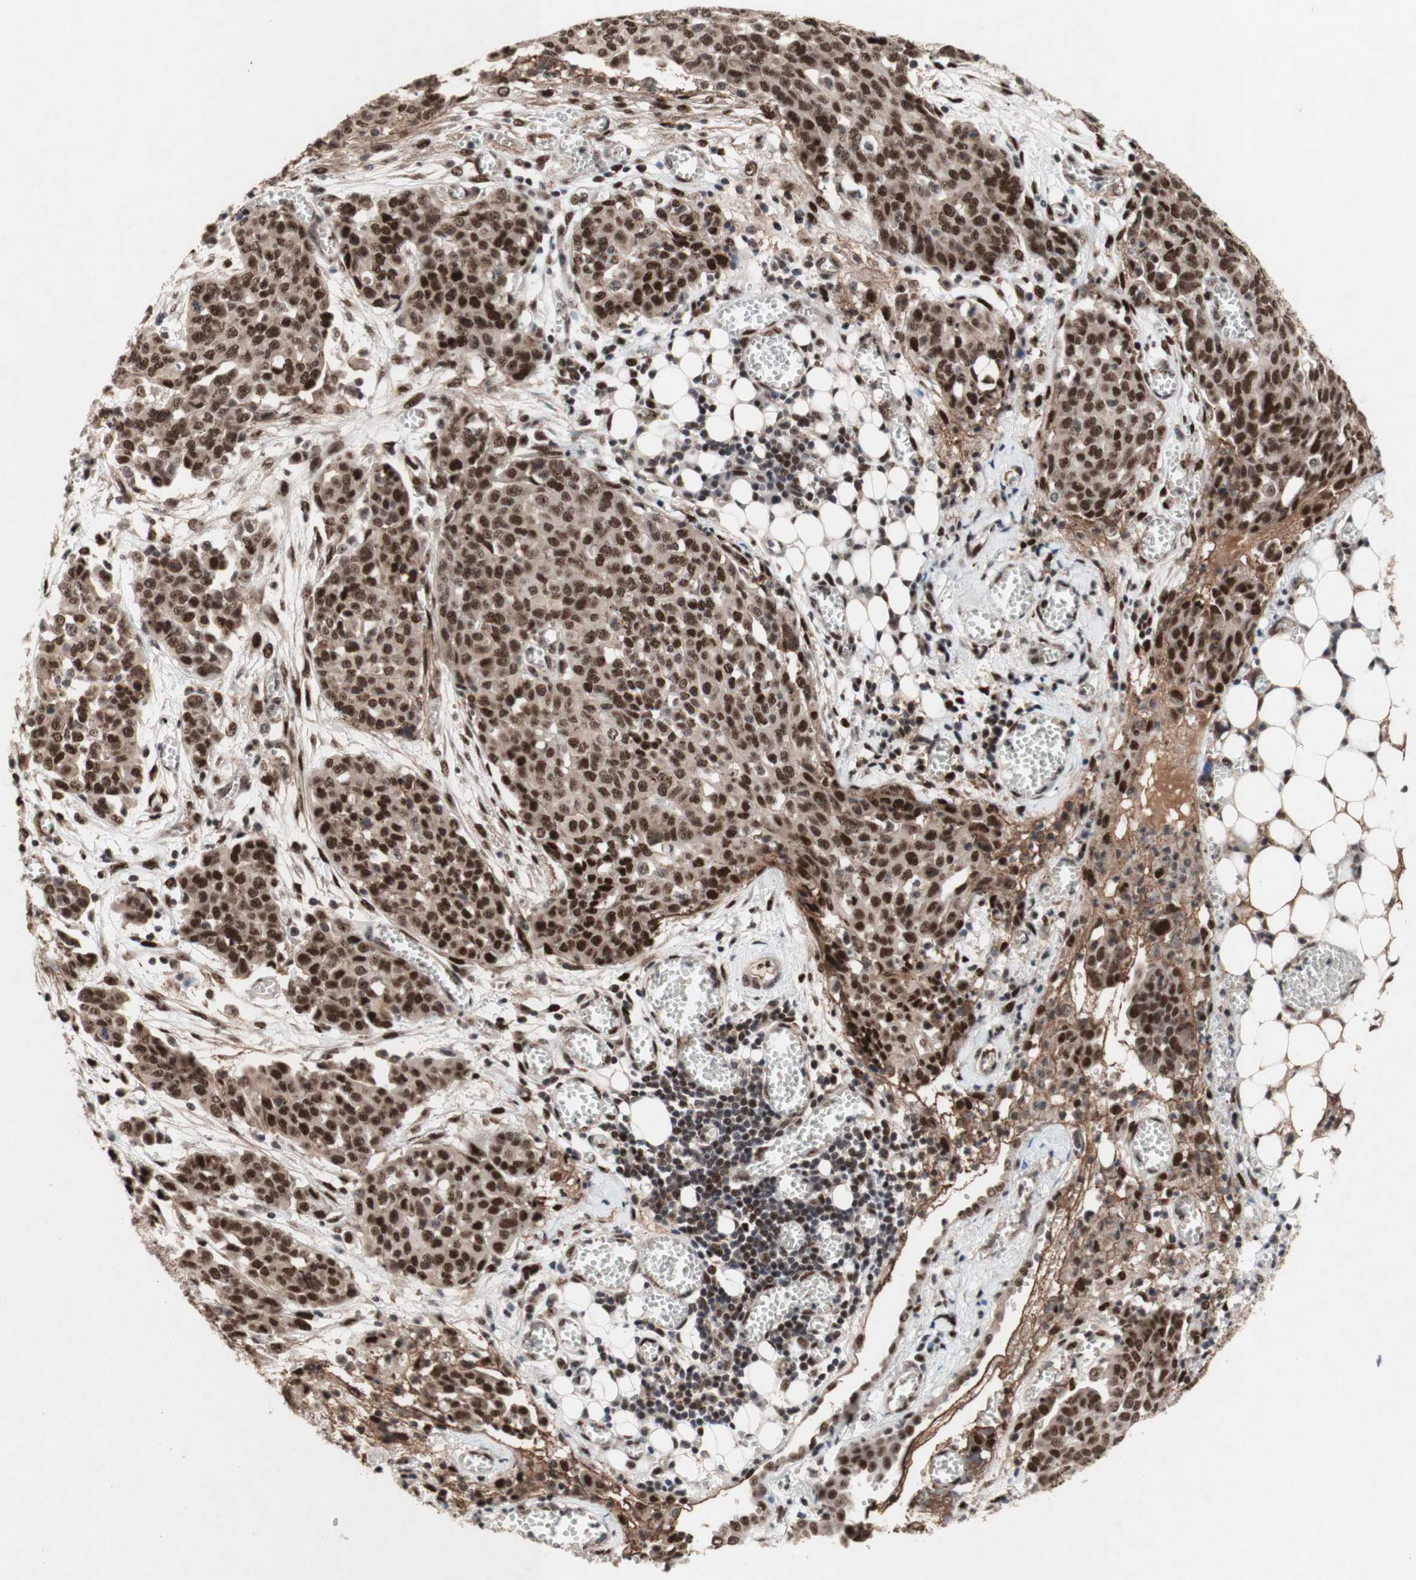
{"staining": {"intensity": "strong", "quantity": ">75%", "location": "nuclear"}, "tissue": "ovarian cancer", "cell_type": "Tumor cells", "image_type": "cancer", "snomed": [{"axis": "morphology", "description": "Cystadenocarcinoma, serous, NOS"}, {"axis": "topography", "description": "Soft tissue"}, {"axis": "topography", "description": "Ovary"}], "caption": "Tumor cells reveal high levels of strong nuclear staining in approximately >75% of cells in human ovarian cancer. (brown staining indicates protein expression, while blue staining denotes nuclei).", "gene": "TLE1", "patient": {"sex": "female", "age": 57}}